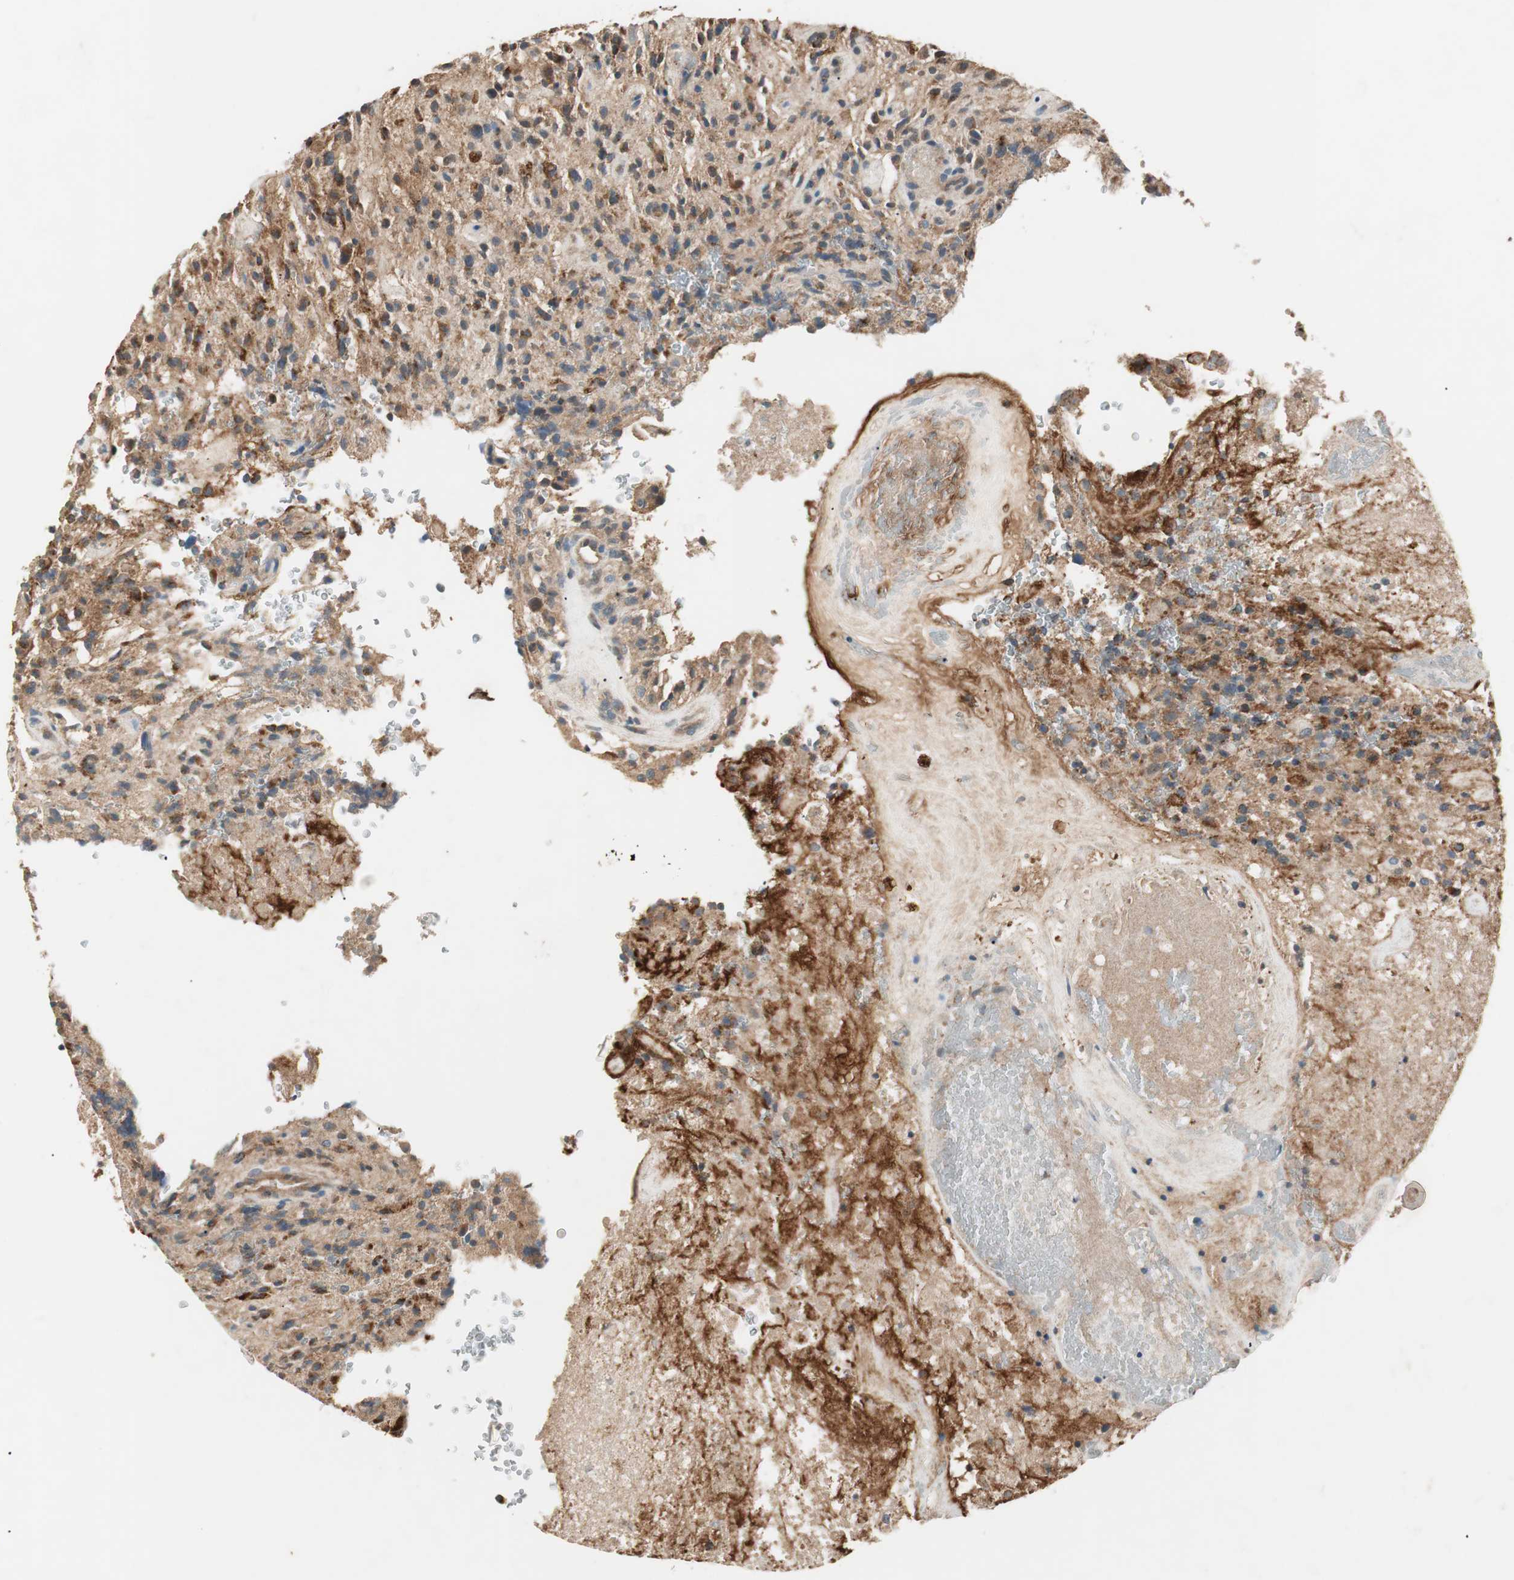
{"staining": {"intensity": "strong", "quantity": ">75%", "location": "cytoplasmic/membranous"}, "tissue": "glioma", "cell_type": "Tumor cells", "image_type": "cancer", "snomed": [{"axis": "morphology", "description": "Glioma, malignant, High grade"}, {"axis": "topography", "description": "Brain"}], "caption": "Tumor cells show high levels of strong cytoplasmic/membranous expression in approximately >75% of cells in malignant high-grade glioma.", "gene": "HPN", "patient": {"sex": "male", "age": 71}}